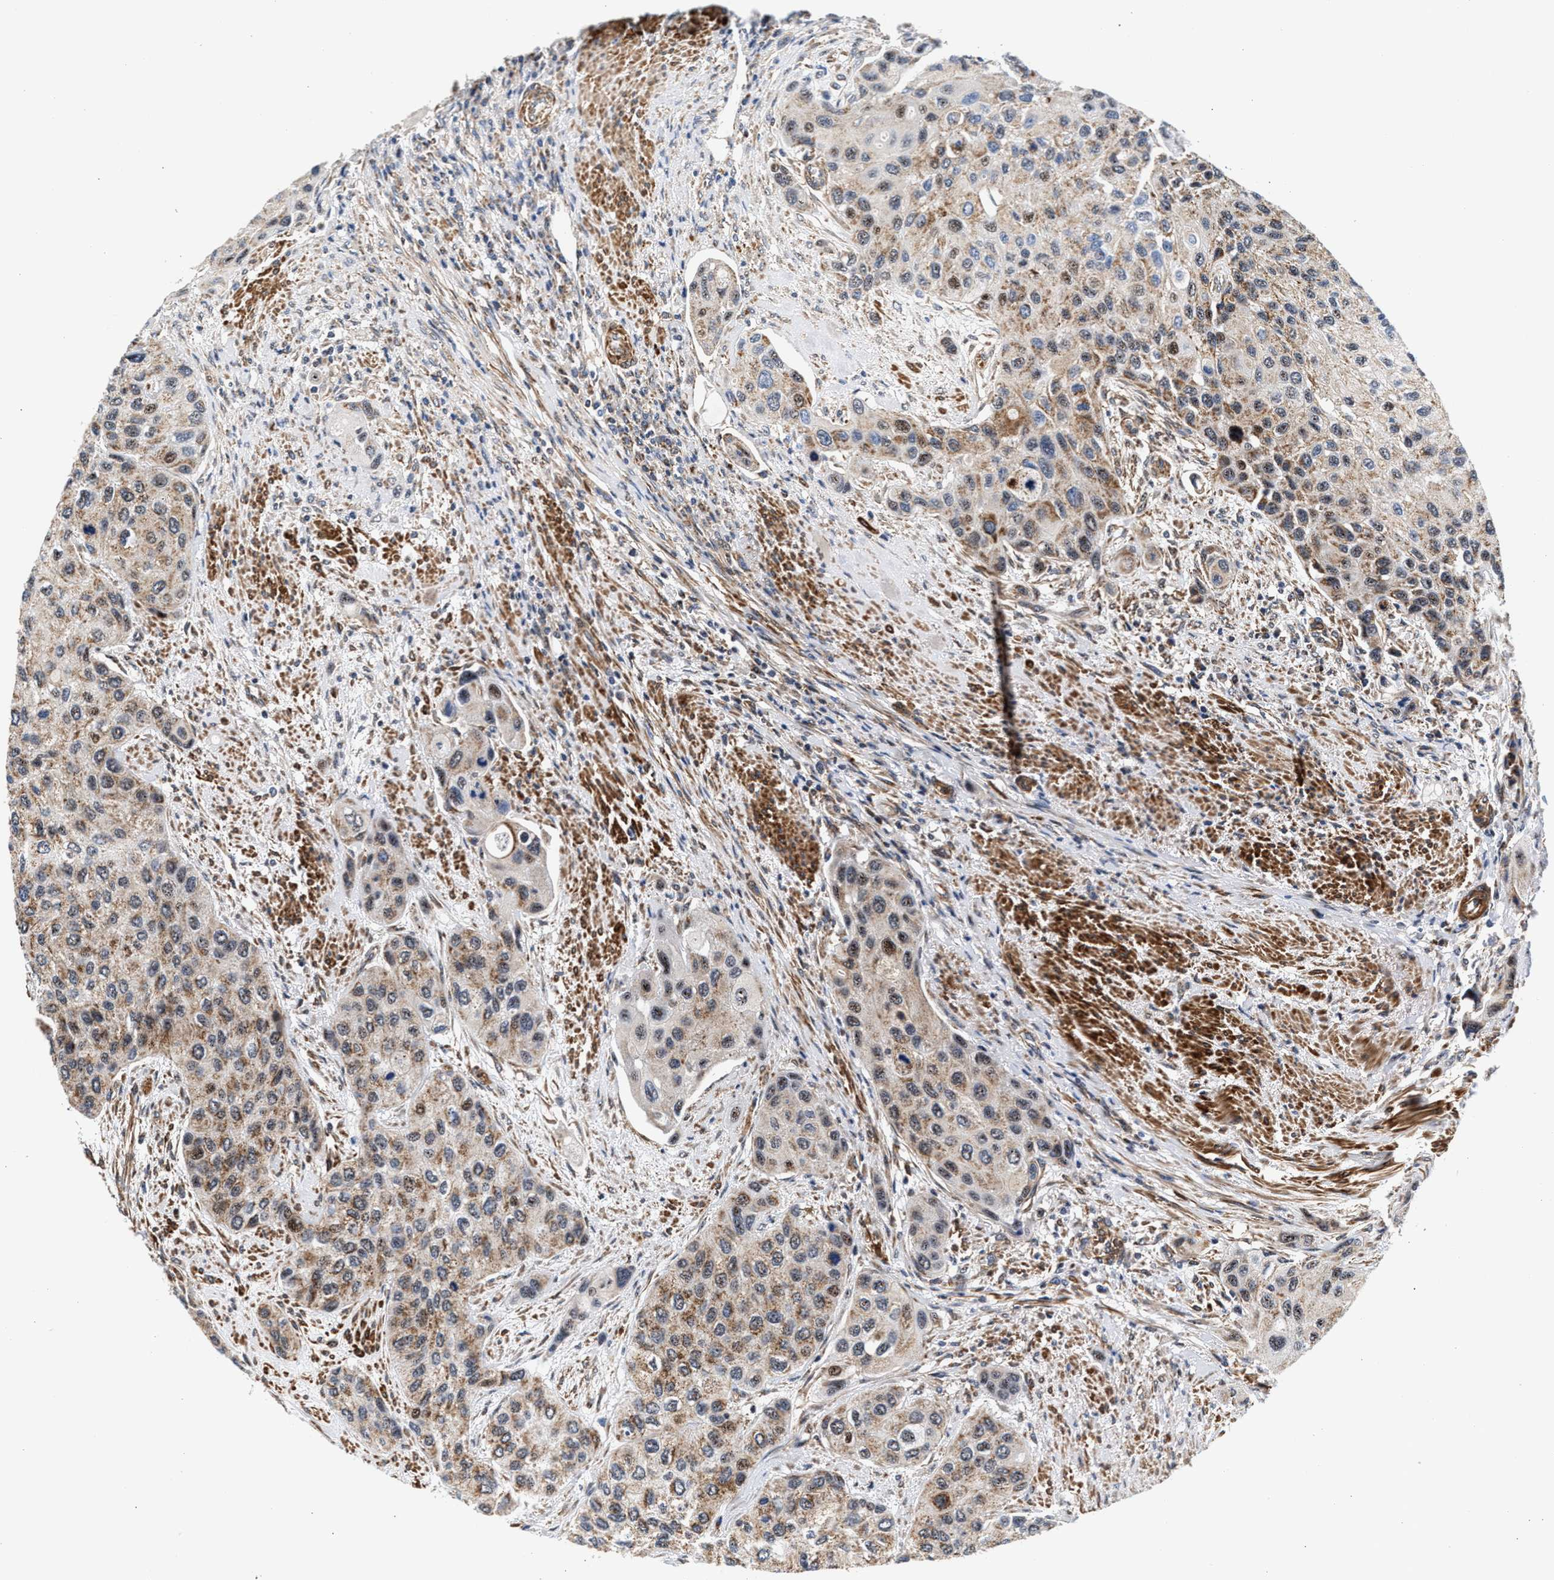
{"staining": {"intensity": "moderate", "quantity": "25%-75%", "location": "cytoplasmic/membranous,nuclear"}, "tissue": "urothelial cancer", "cell_type": "Tumor cells", "image_type": "cancer", "snomed": [{"axis": "morphology", "description": "Urothelial carcinoma, High grade"}, {"axis": "topography", "description": "Urinary bladder"}], "caption": "An IHC micrograph of neoplastic tissue is shown. Protein staining in brown labels moderate cytoplasmic/membranous and nuclear positivity in urothelial cancer within tumor cells.", "gene": "SGK1", "patient": {"sex": "female", "age": 56}}